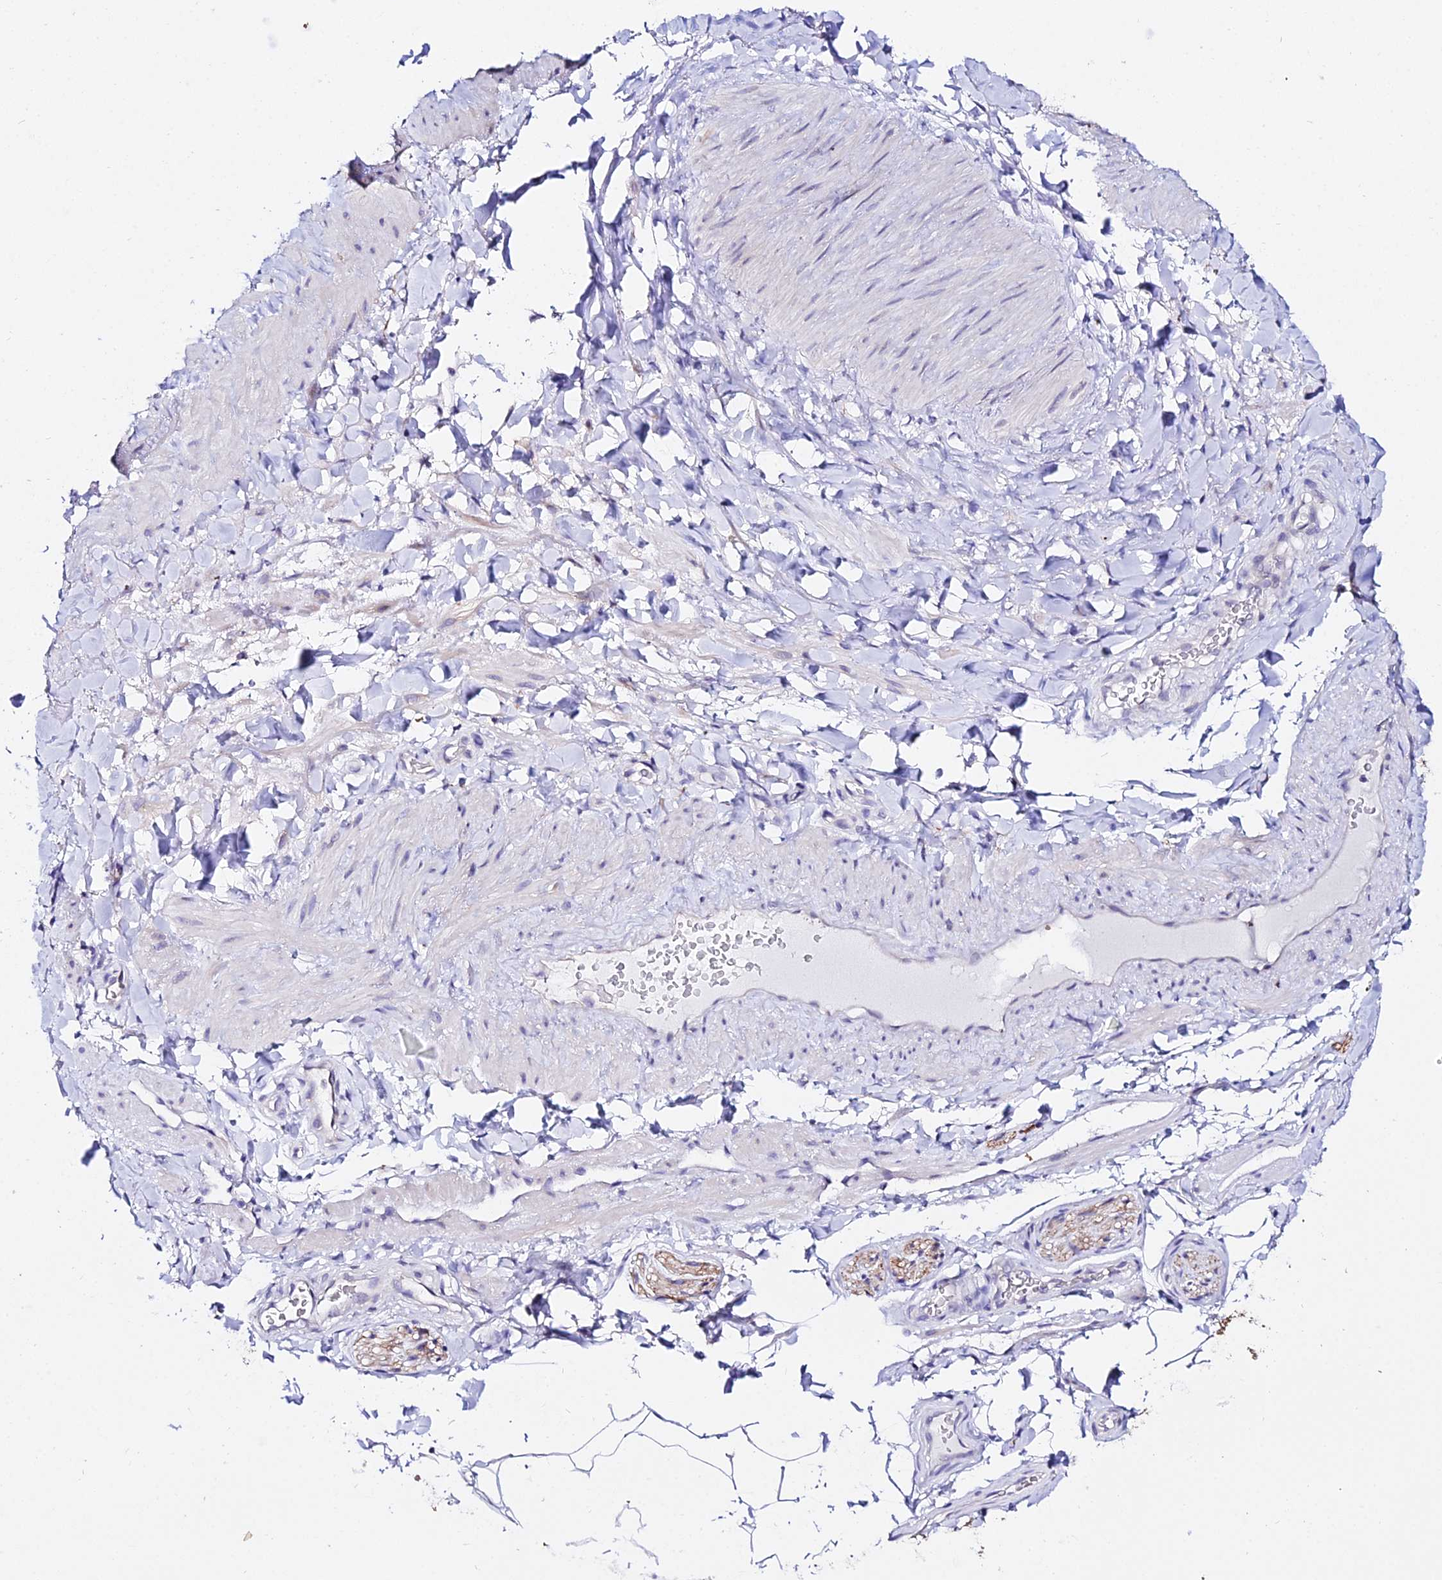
{"staining": {"intensity": "negative", "quantity": "none", "location": "none"}, "tissue": "adipose tissue", "cell_type": "Adipocytes", "image_type": "normal", "snomed": [{"axis": "morphology", "description": "Normal tissue, NOS"}, {"axis": "topography", "description": "Soft tissue"}, {"axis": "topography", "description": "Vascular tissue"}], "caption": "This micrograph is of normal adipose tissue stained with immunohistochemistry (IHC) to label a protein in brown with the nuclei are counter-stained blue. There is no positivity in adipocytes. (IHC, brightfield microscopy, high magnification).", "gene": "ATG16L2", "patient": {"sex": "male", "age": 54}}